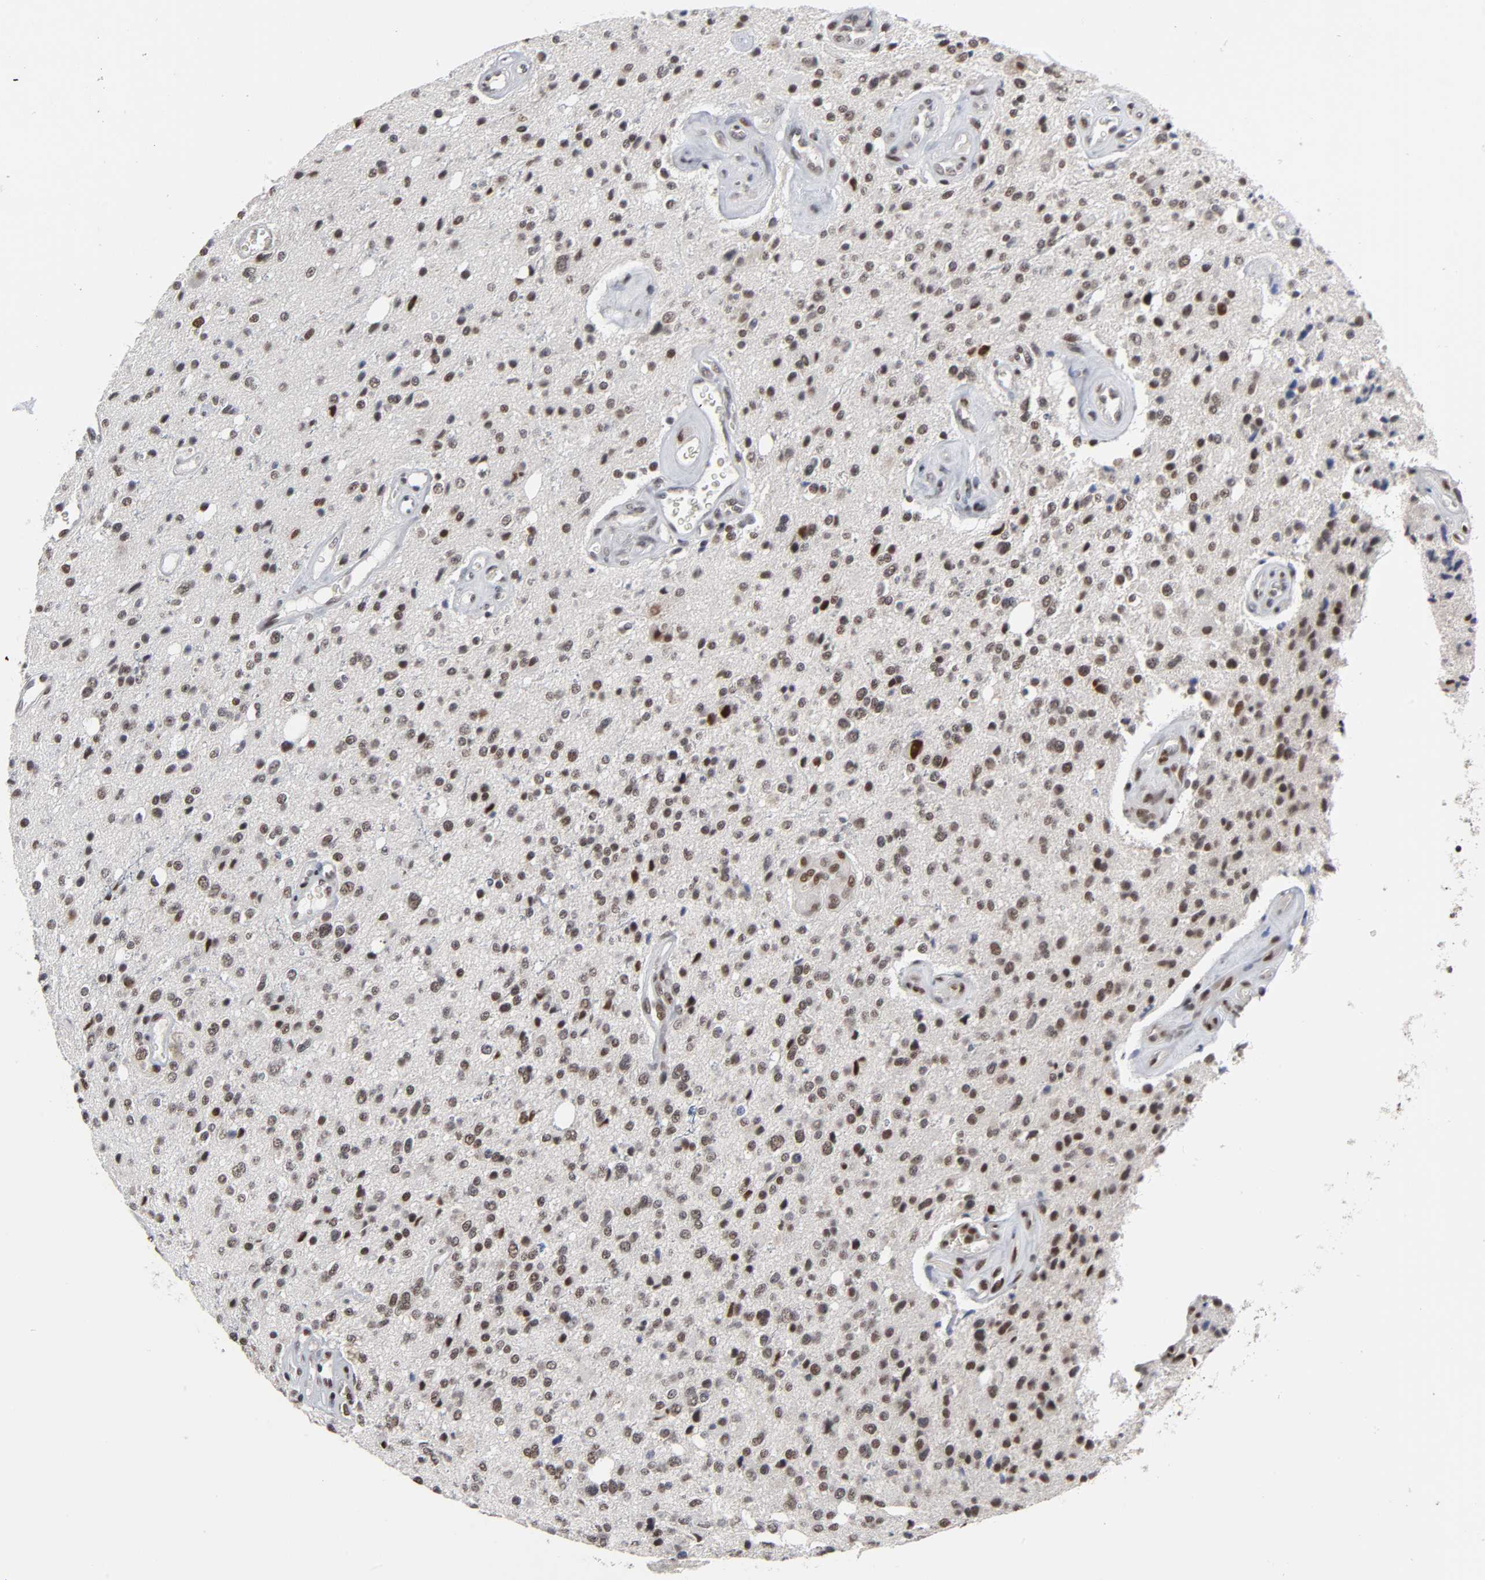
{"staining": {"intensity": "moderate", "quantity": ">75%", "location": "nuclear"}, "tissue": "glioma", "cell_type": "Tumor cells", "image_type": "cancer", "snomed": [{"axis": "morphology", "description": "Glioma, malignant, High grade"}, {"axis": "topography", "description": "Brain"}], "caption": "This photomicrograph demonstrates malignant glioma (high-grade) stained with immunohistochemistry to label a protein in brown. The nuclear of tumor cells show moderate positivity for the protein. Nuclei are counter-stained blue.", "gene": "TRIM33", "patient": {"sex": "male", "age": 47}}